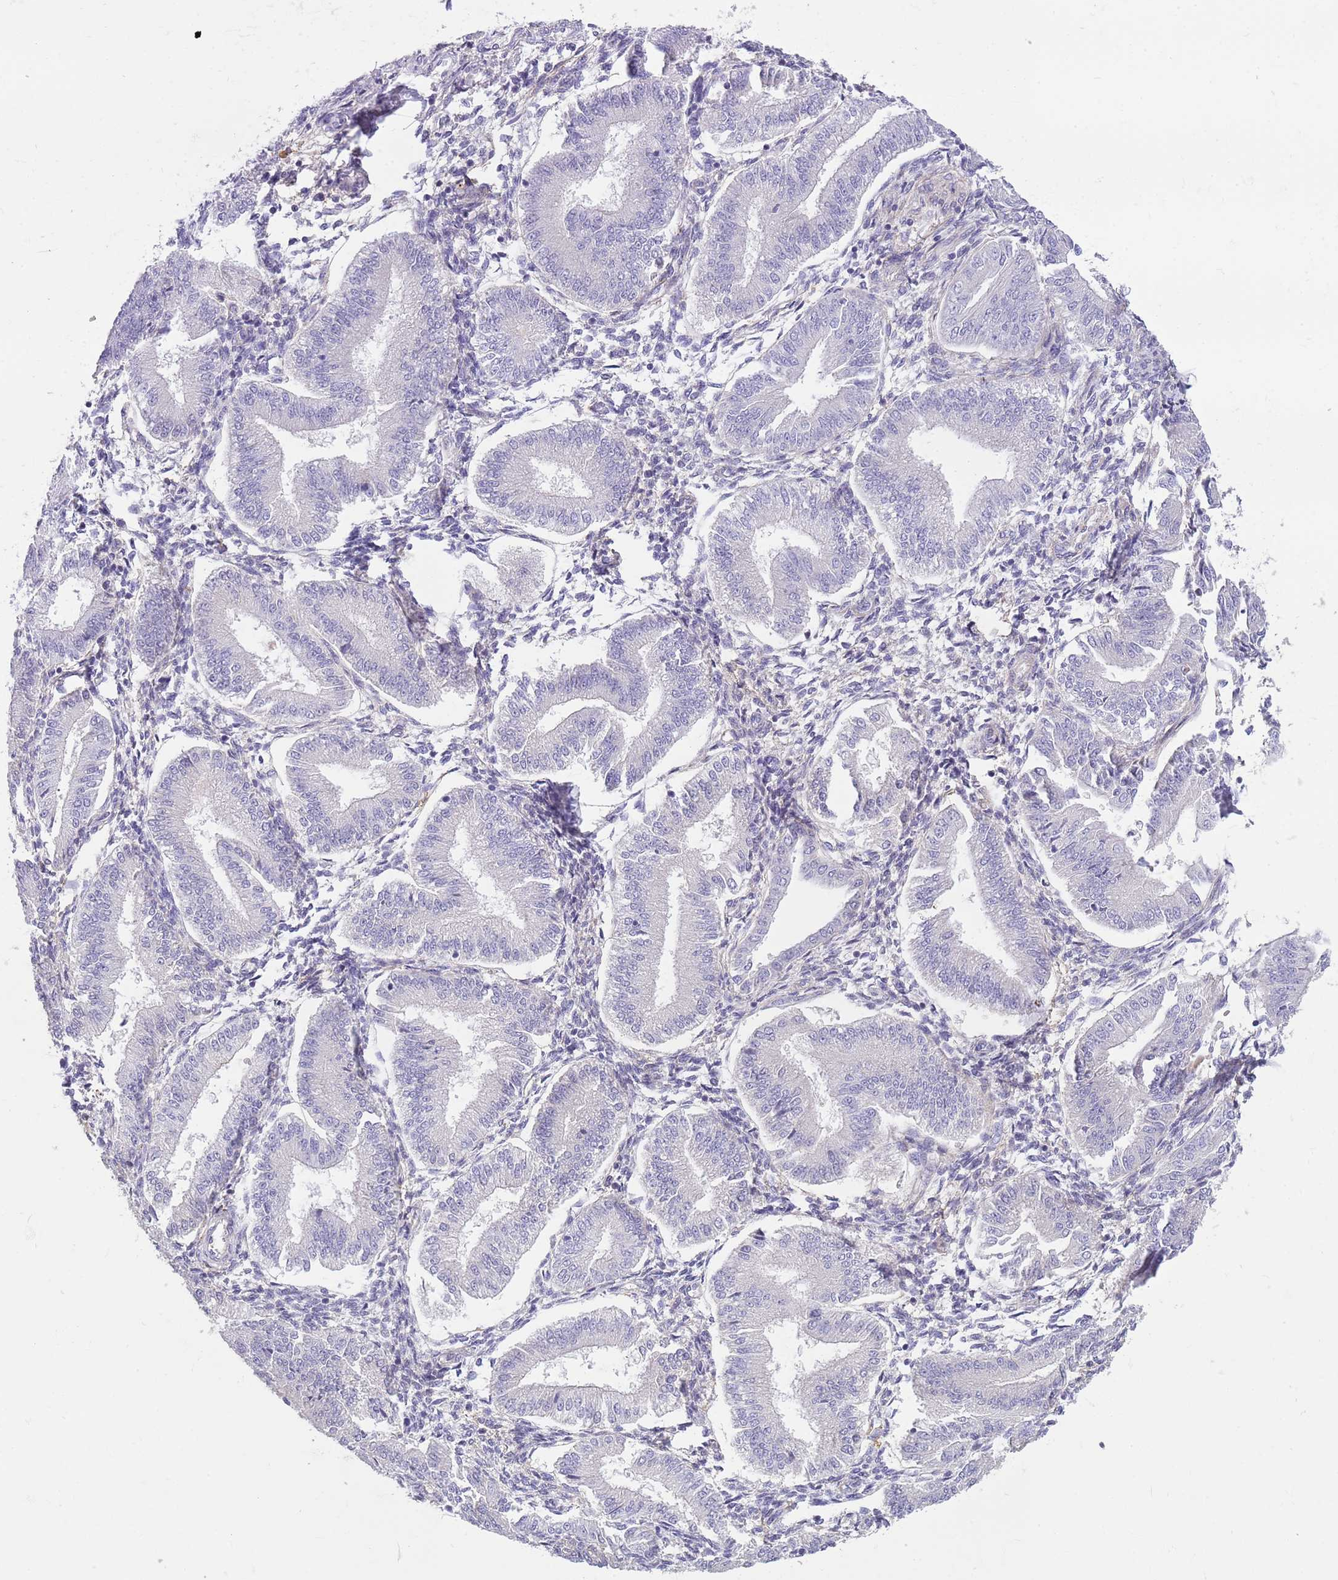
{"staining": {"intensity": "negative", "quantity": "none", "location": "none"}, "tissue": "endometrium", "cell_type": "Cells in endometrial stroma", "image_type": "normal", "snomed": [{"axis": "morphology", "description": "Normal tissue, NOS"}, {"axis": "topography", "description": "Endometrium"}], "caption": "Cells in endometrial stroma are negative for brown protein staining in benign endometrium. (Brightfield microscopy of DAB IHC at high magnification).", "gene": "LEPROTL1", "patient": {"sex": "female", "age": 39}}